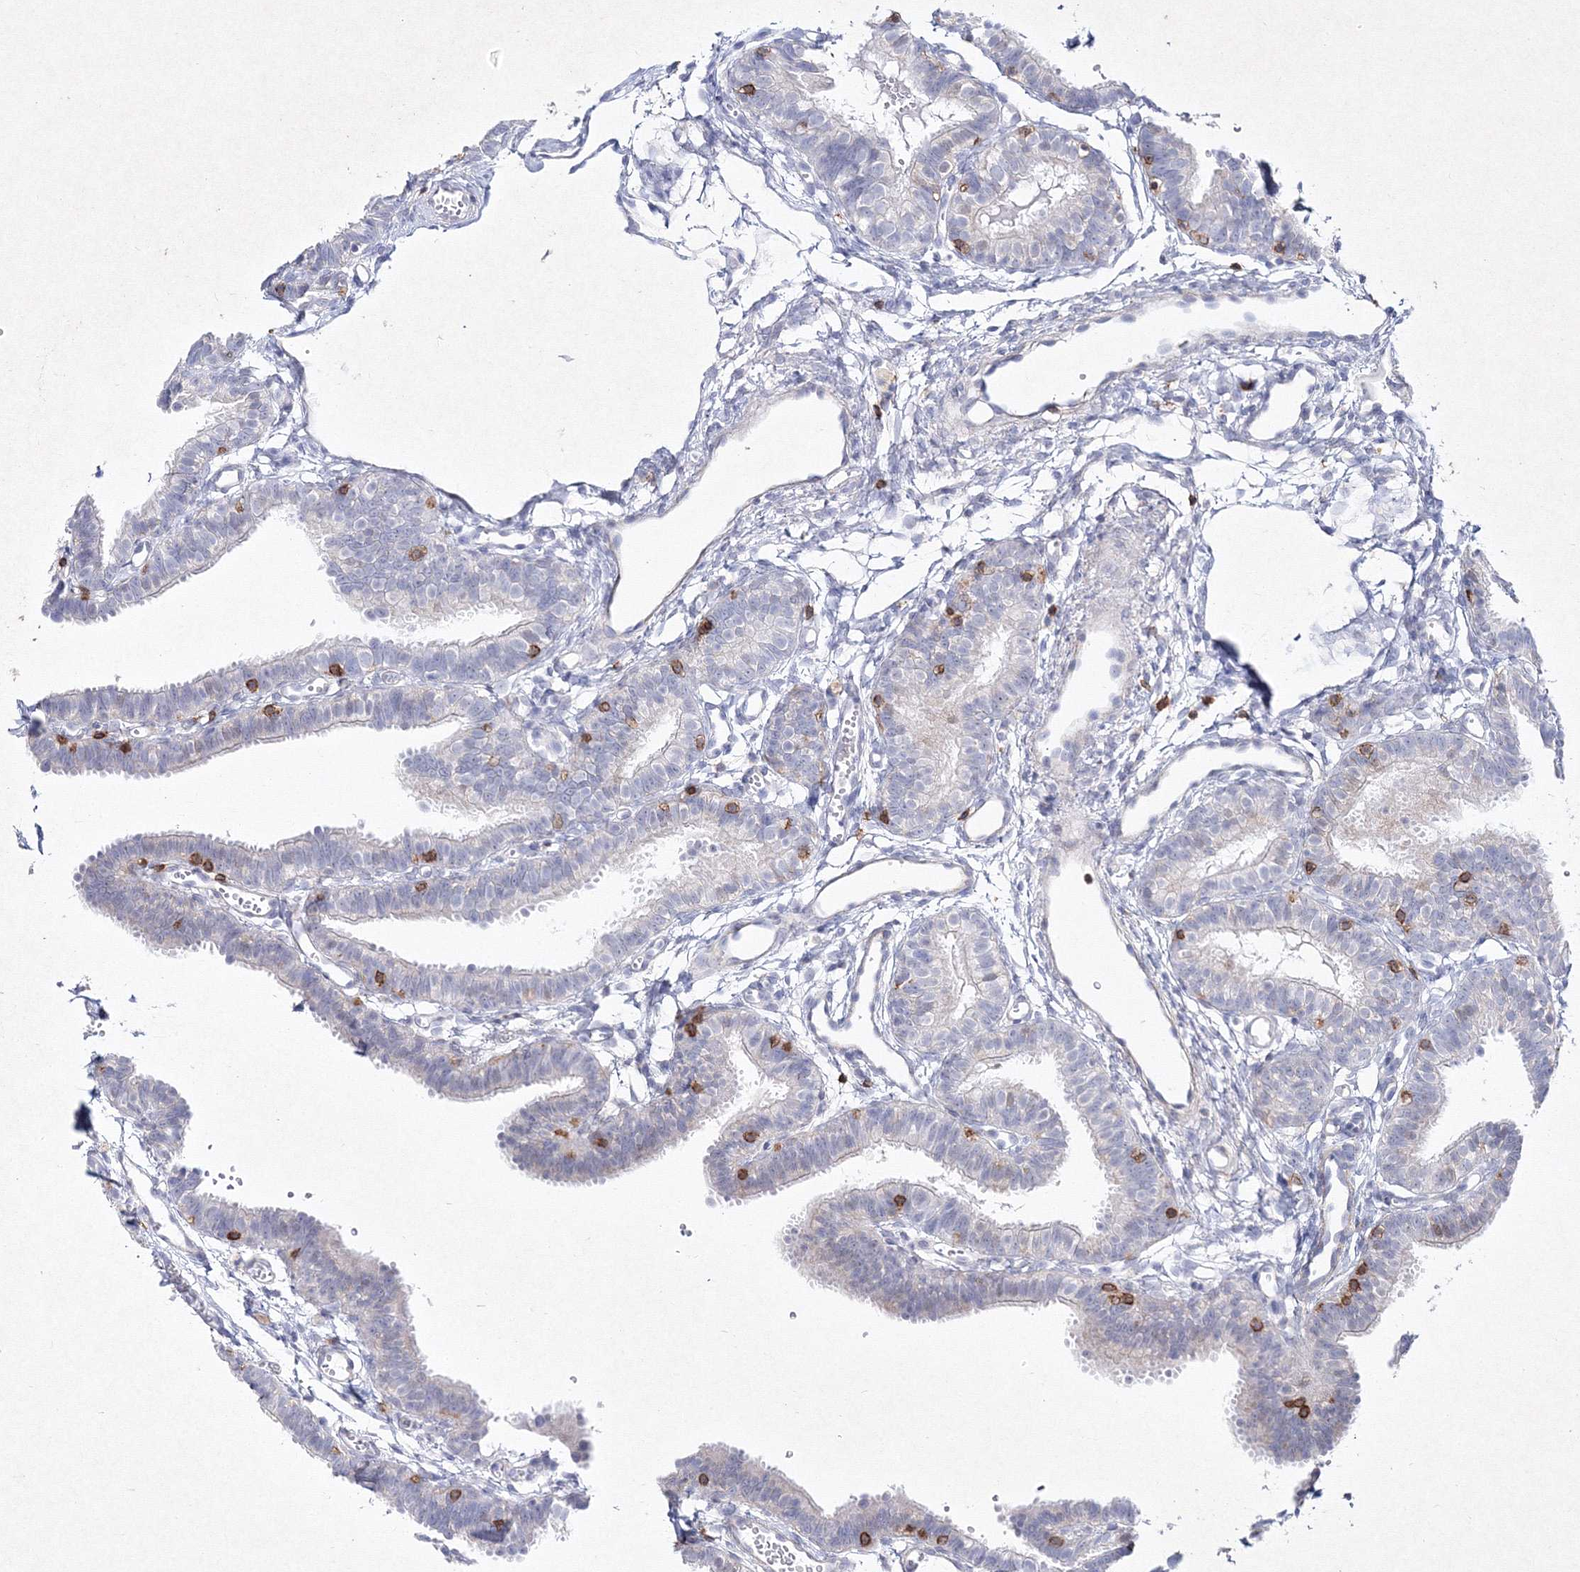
{"staining": {"intensity": "negative", "quantity": "none", "location": "none"}, "tissue": "fallopian tube", "cell_type": "Glandular cells", "image_type": "normal", "snomed": [{"axis": "morphology", "description": "Normal tissue, NOS"}, {"axis": "topography", "description": "Fallopian tube"}, {"axis": "topography", "description": "Placenta"}], "caption": "Histopathology image shows no significant protein positivity in glandular cells of unremarkable fallopian tube.", "gene": "HCST", "patient": {"sex": "female", "age": 34}}